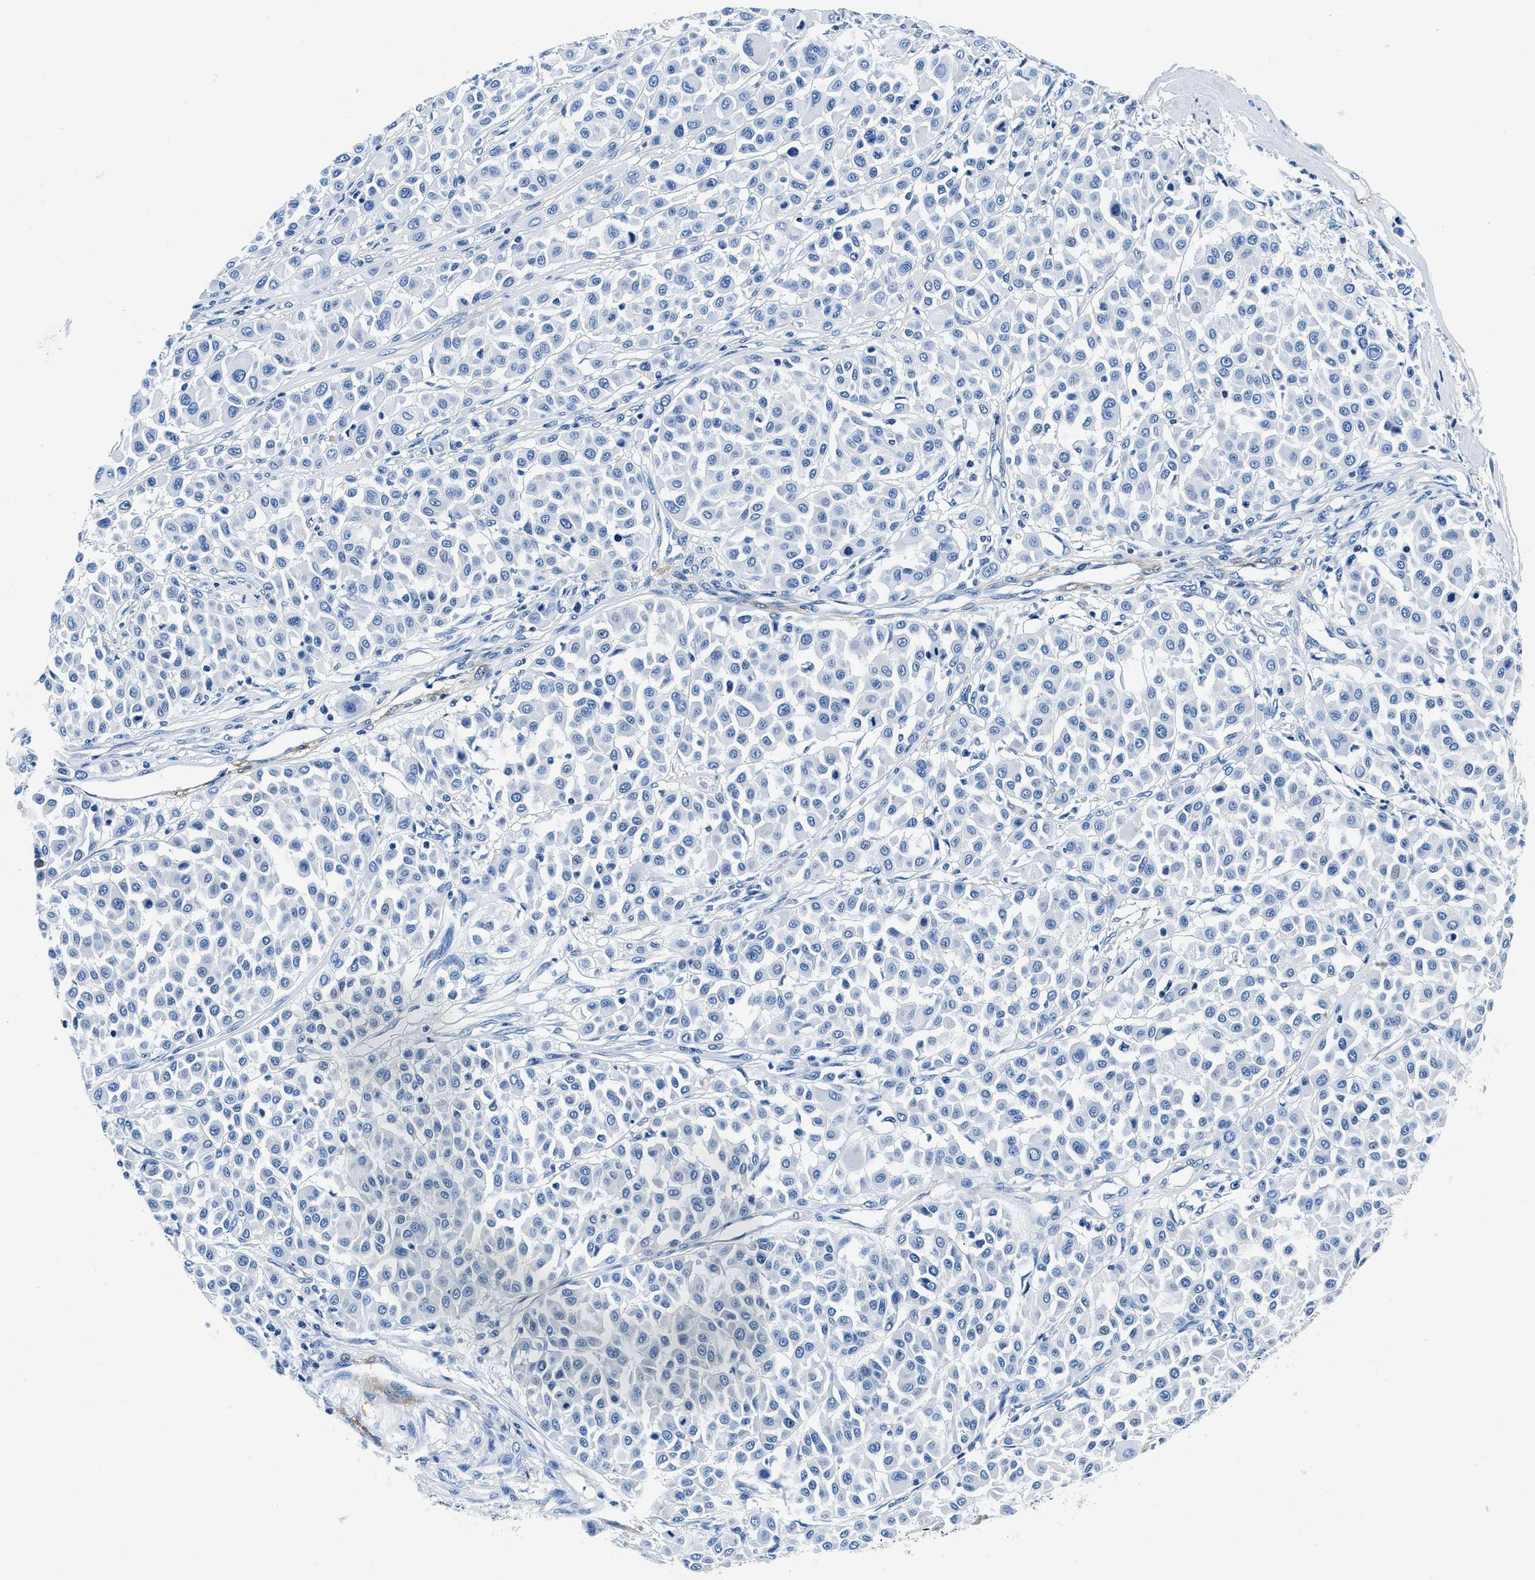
{"staining": {"intensity": "negative", "quantity": "none", "location": "none"}, "tissue": "melanoma", "cell_type": "Tumor cells", "image_type": "cancer", "snomed": [{"axis": "morphology", "description": "Malignant melanoma, Metastatic site"}, {"axis": "topography", "description": "Soft tissue"}], "caption": "Tumor cells are negative for protein expression in human melanoma.", "gene": "TEX261", "patient": {"sex": "male", "age": 41}}